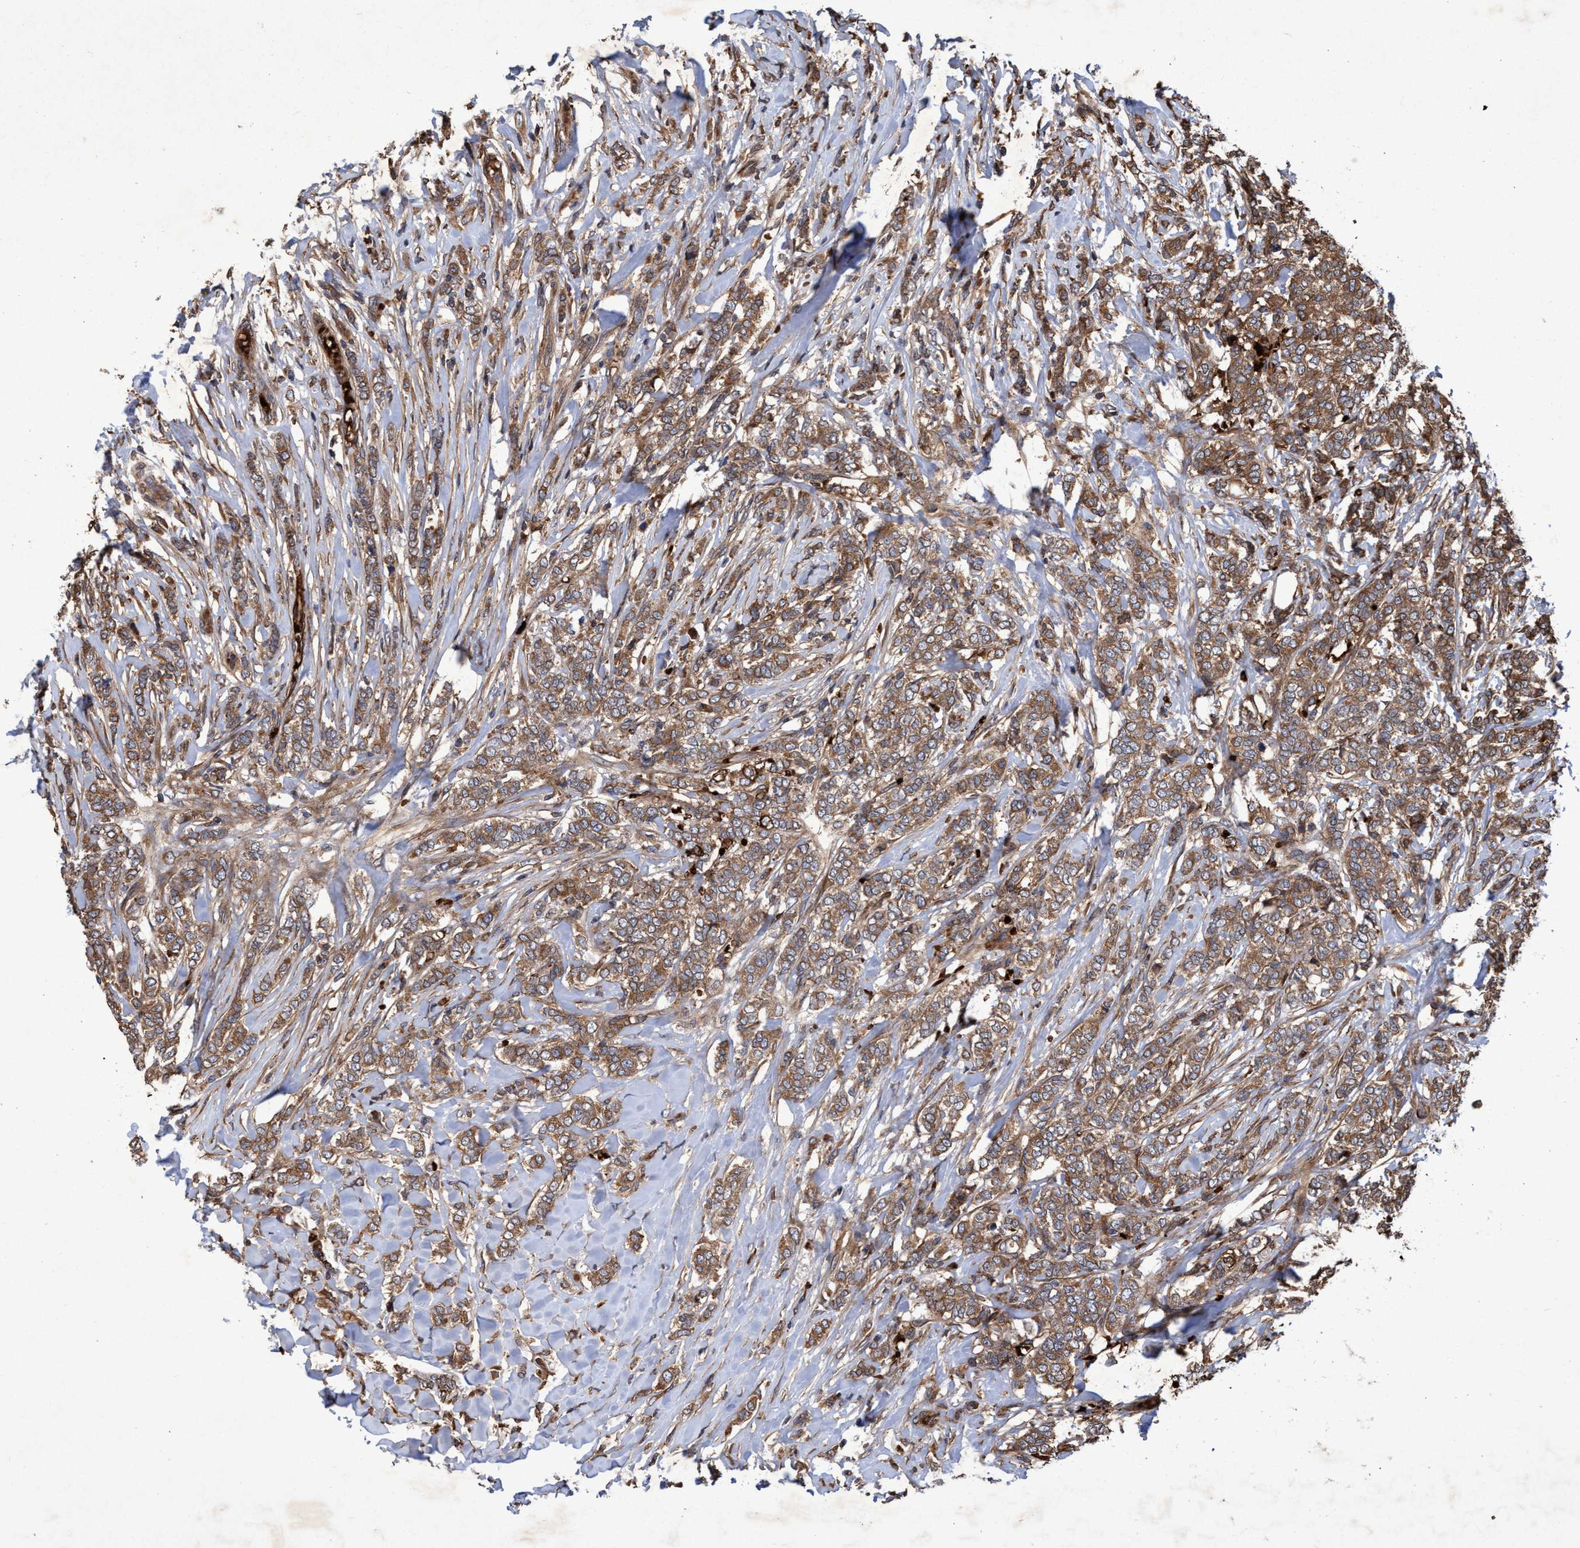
{"staining": {"intensity": "moderate", "quantity": ">75%", "location": "cytoplasmic/membranous"}, "tissue": "breast cancer", "cell_type": "Tumor cells", "image_type": "cancer", "snomed": [{"axis": "morphology", "description": "Lobular carcinoma"}, {"axis": "topography", "description": "Skin"}, {"axis": "topography", "description": "Breast"}], "caption": "An image showing moderate cytoplasmic/membranous staining in approximately >75% of tumor cells in breast lobular carcinoma, as visualized by brown immunohistochemical staining.", "gene": "CHMP6", "patient": {"sex": "female", "age": 46}}